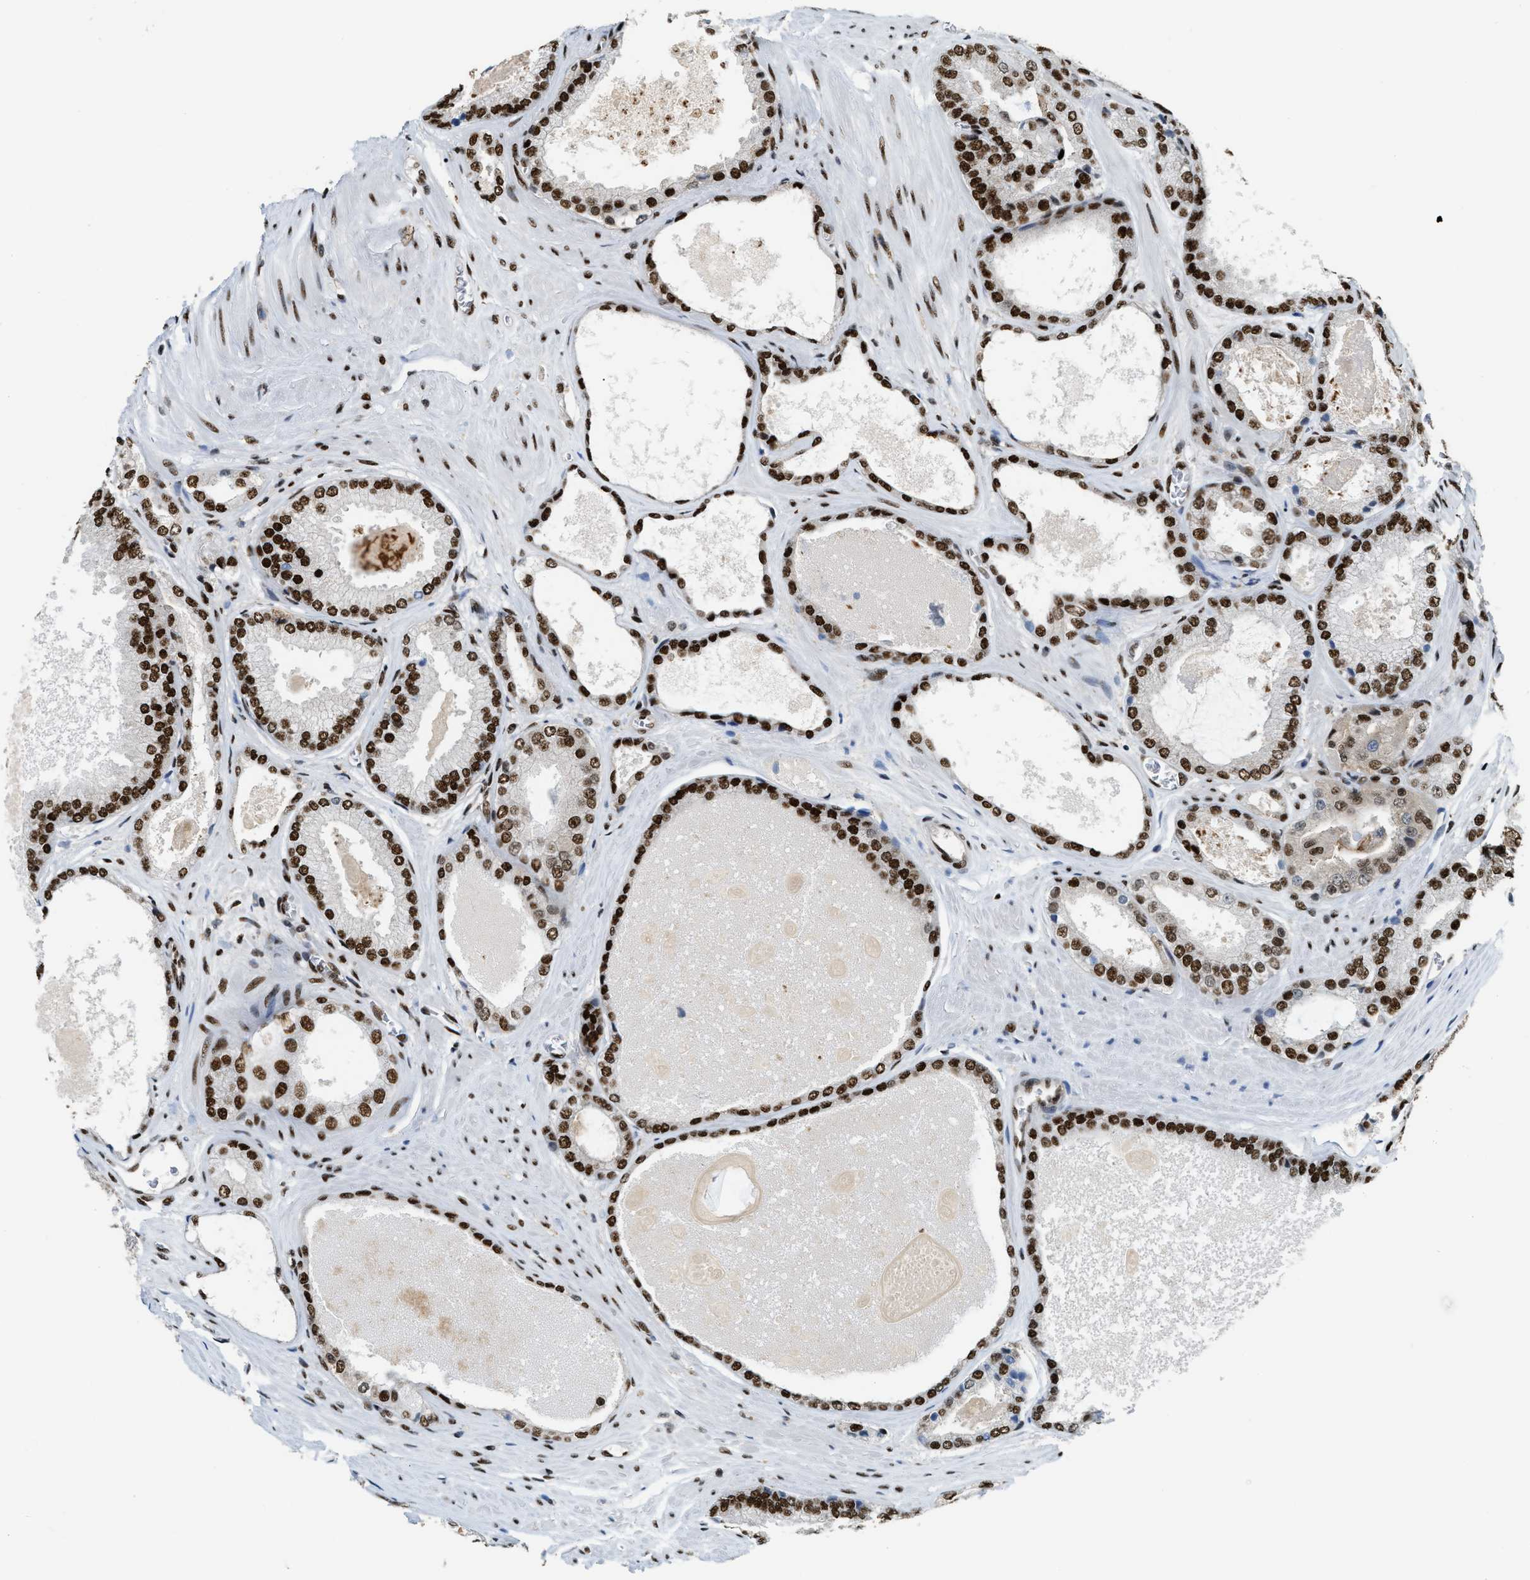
{"staining": {"intensity": "strong", "quantity": ">75%", "location": "nuclear"}, "tissue": "prostate cancer", "cell_type": "Tumor cells", "image_type": "cancer", "snomed": [{"axis": "morphology", "description": "Adenocarcinoma, High grade"}, {"axis": "topography", "description": "Prostate"}], "caption": "A micrograph showing strong nuclear expression in approximately >75% of tumor cells in prostate high-grade adenocarcinoma, as visualized by brown immunohistochemical staining.", "gene": "NUMA1", "patient": {"sex": "male", "age": 65}}